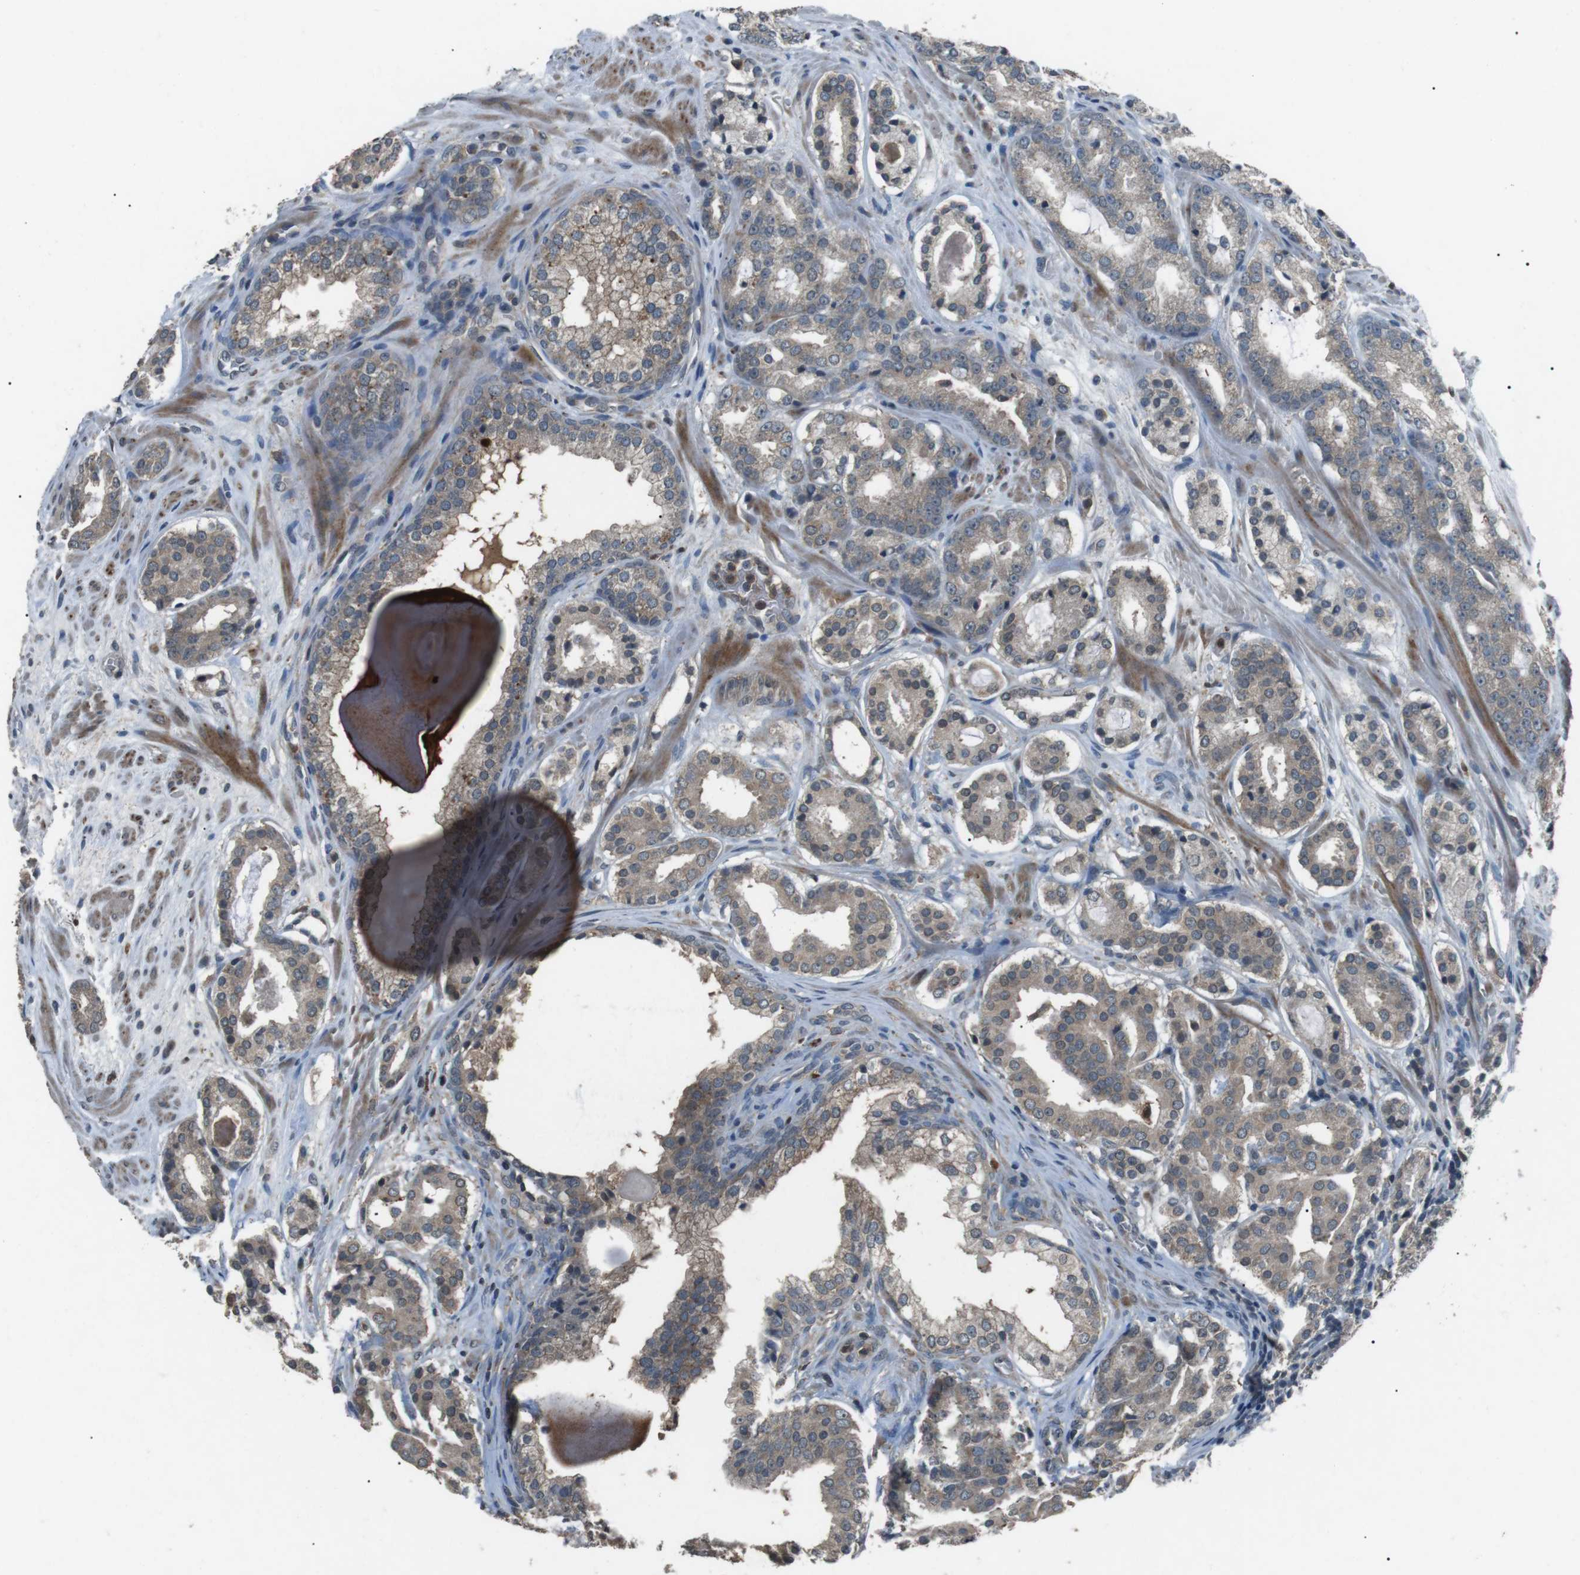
{"staining": {"intensity": "weak", "quantity": ">75%", "location": "cytoplasmic/membranous"}, "tissue": "prostate cancer", "cell_type": "Tumor cells", "image_type": "cancer", "snomed": [{"axis": "morphology", "description": "Adenocarcinoma, Low grade"}, {"axis": "topography", "description": "Prostate"}], "caption": "Adenocarcinoma (low-grade) (prostate) stained with a protein marker exhibits weak staining in tumor cells.", "gene": "NEK7", "patient": {"sex": "male", "age": 69}}